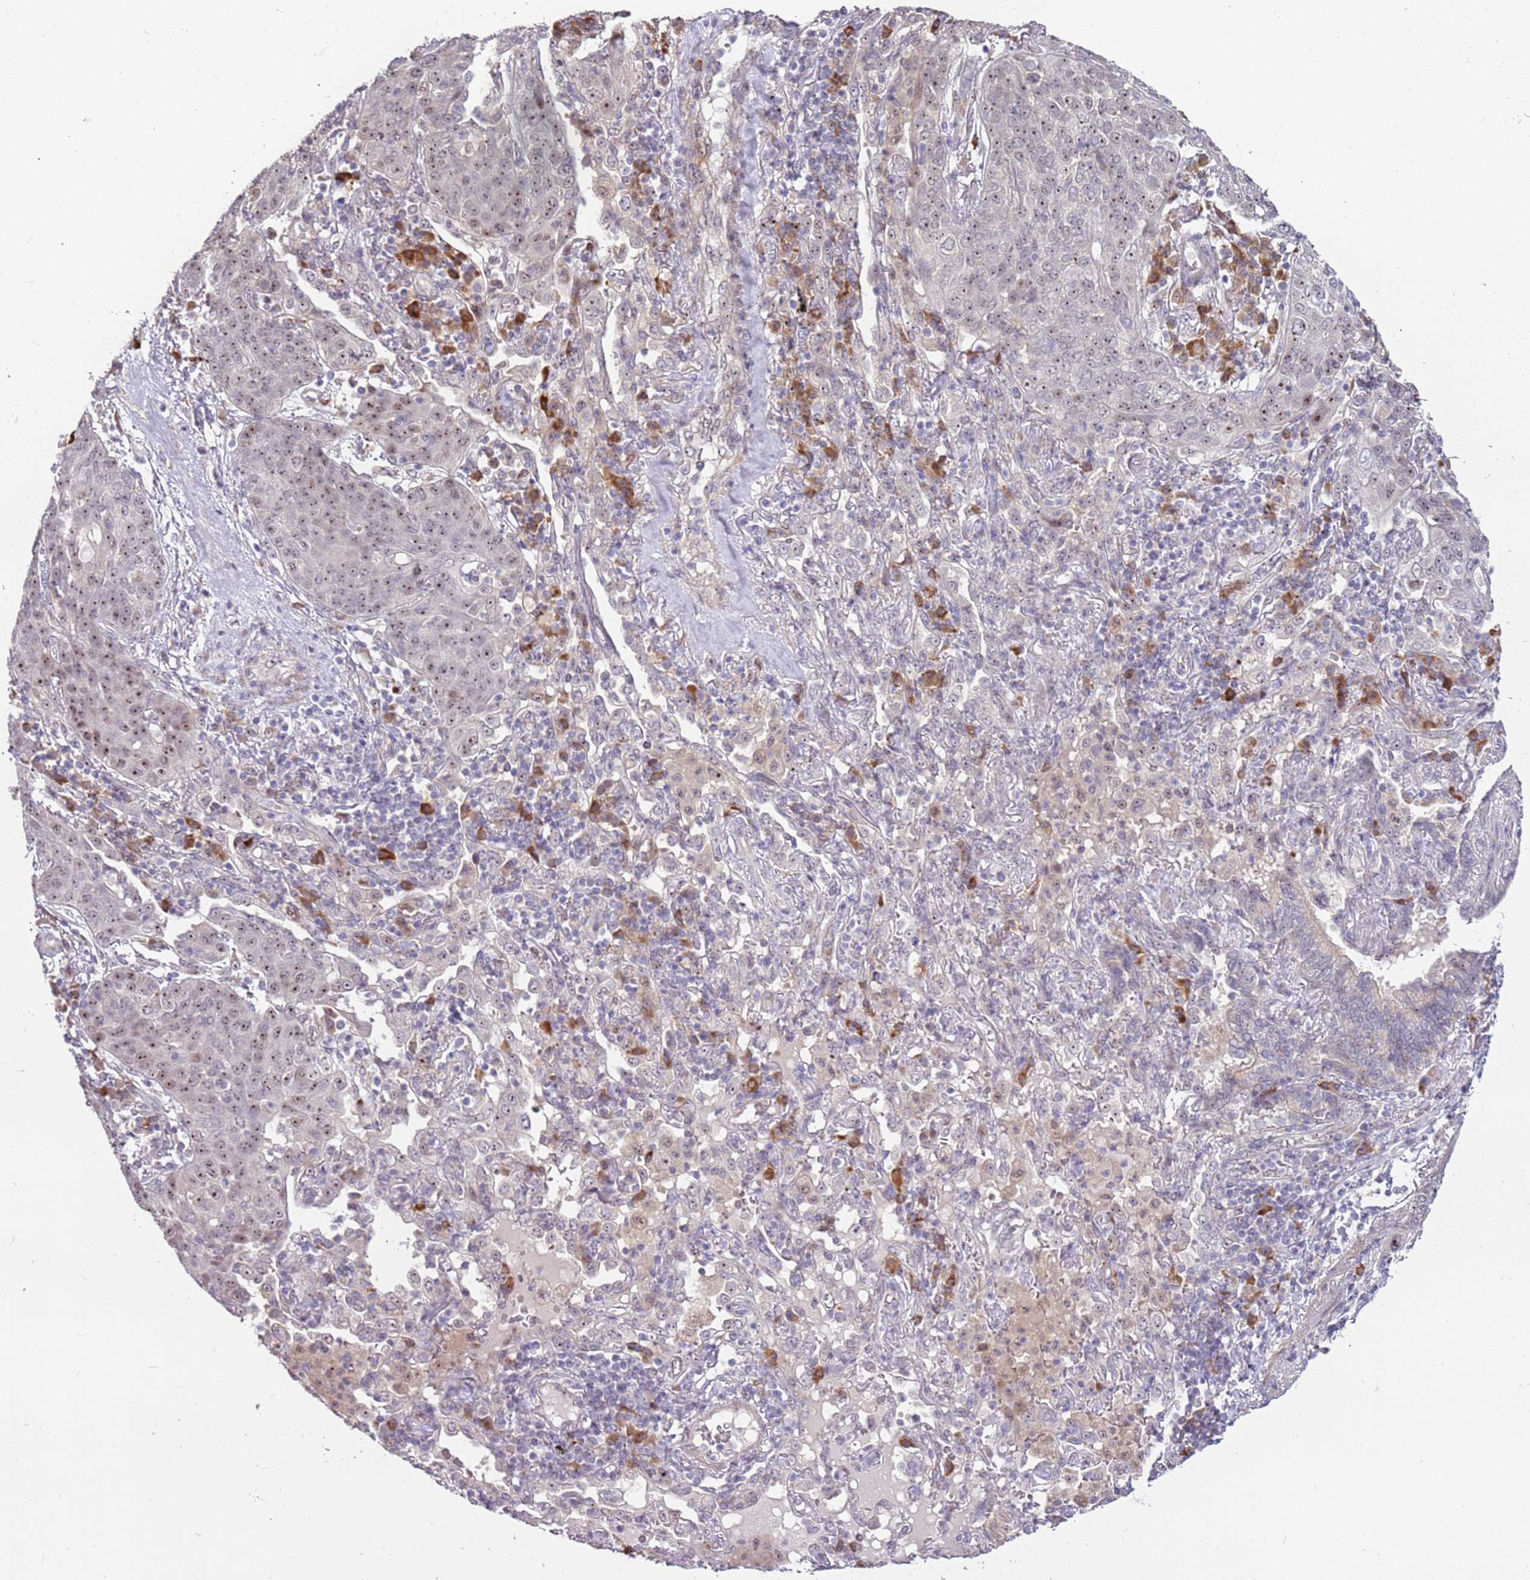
{"staining": {"intensity": "moderate", "quantity": "<25%", "location": "nuclear"}, "tissue": "lung cancer", "cell_type": "Tumor cells", "image_type": "cancer", "snomed": [{"axis": "morphology", "description": "Squamous cell carcinoma, NOS"}, {"axis": "topography", "description": "Lung"}], "caption": "About <25% of tumor cells in human lung cancer display moderate nuclear protein expression as visualized by brown immunohistochemical staining.", "gene": "UCMA", "patient": {"sex": "female", "age": 70}}